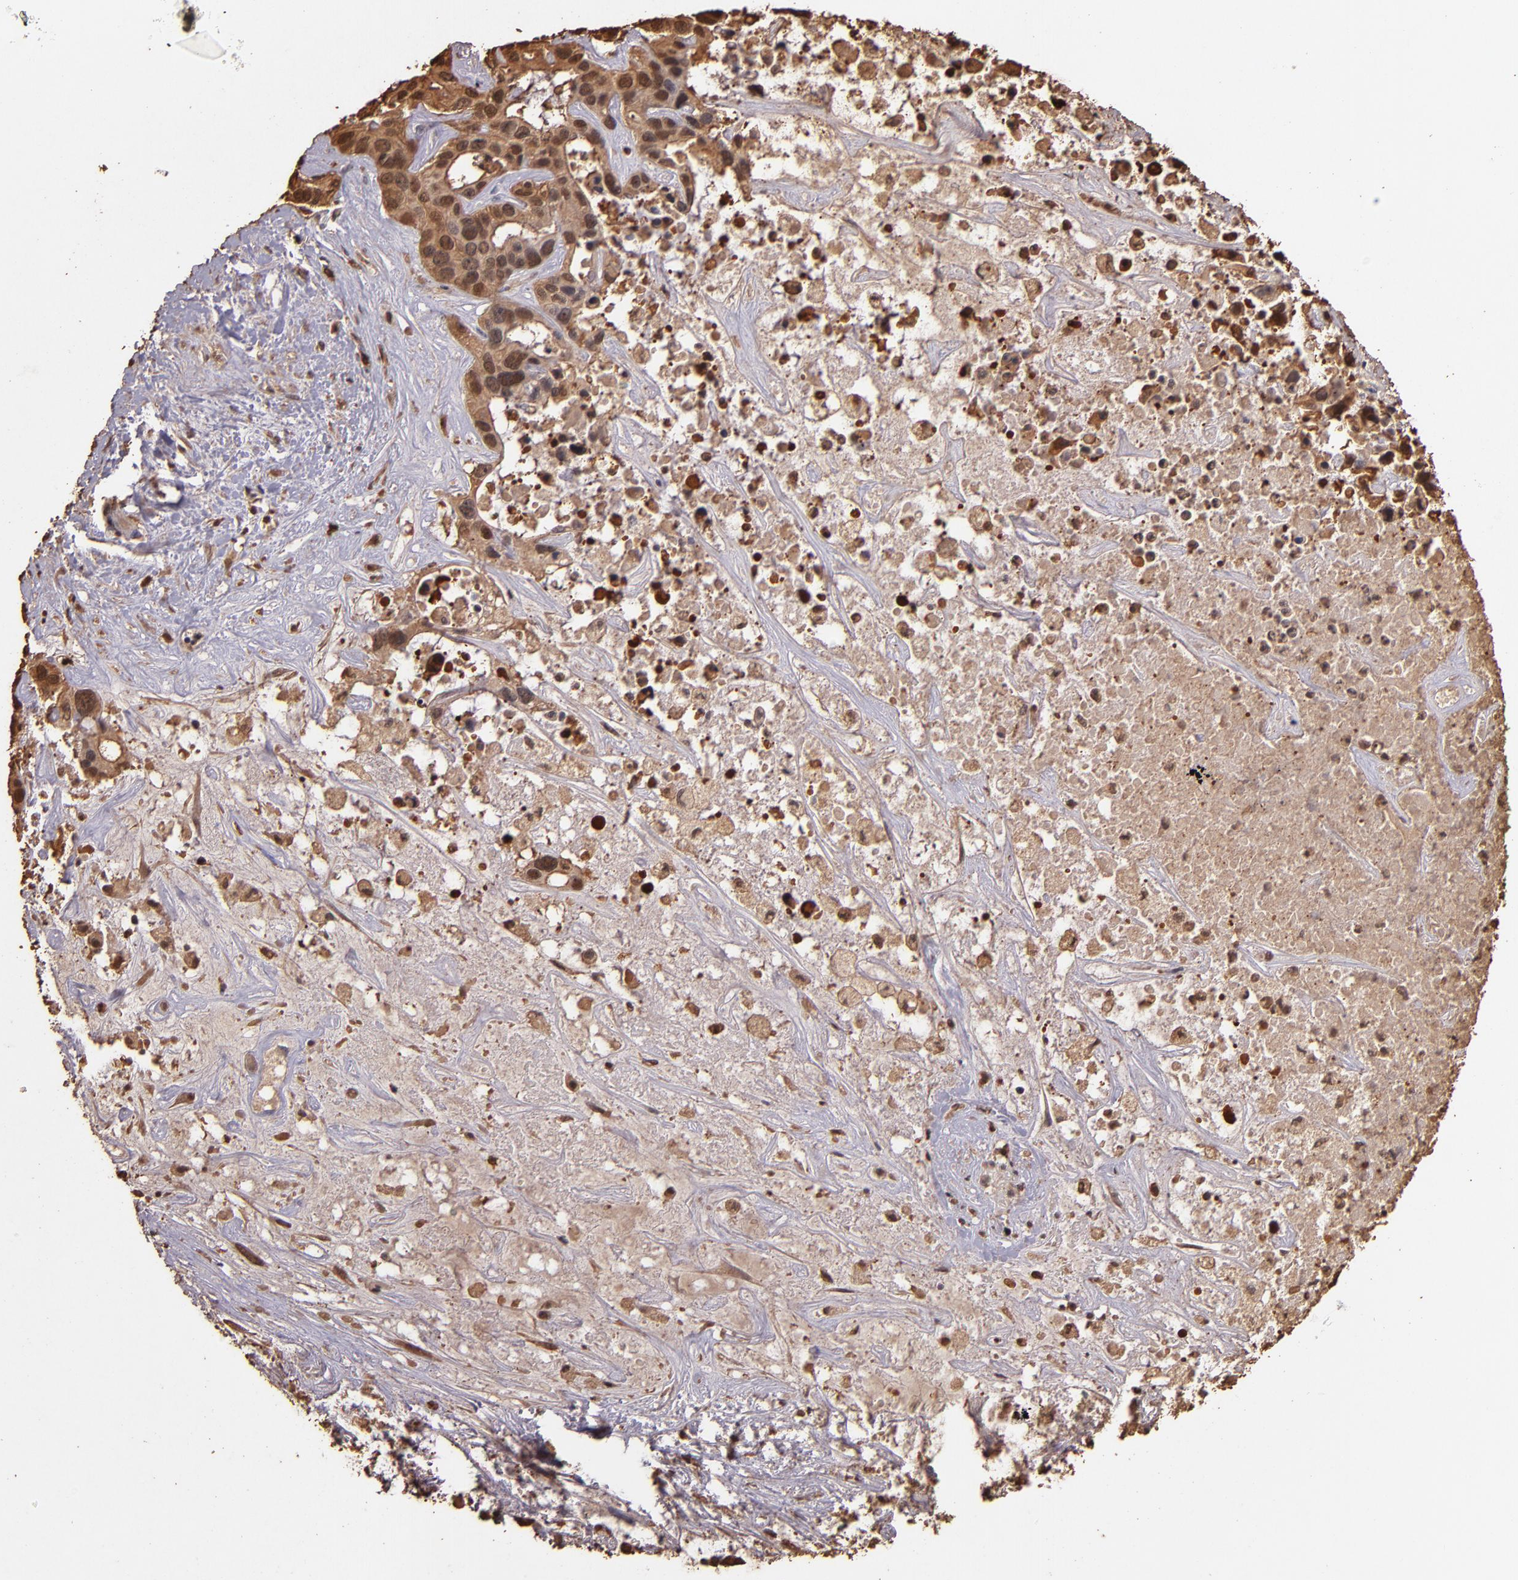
{"staining": {"intensity": "moderate", "quantity": ">75%", "location": "cytoplasmic/membranous,nuclear"}, "tissue": "liver cancer", "cell_type": "Tumor cells", "image_type": "cancer", "snomed": [{"axis": "morphology", "description": "Cholangiocarcinoma"}, {"axis": "topography", "description": "Liver"}], "caption": "Protein expression analysis of liver cancer (cholangiocarcinoma) reveals moderate cytoplasmic/membranous and nuclear positivity in approximately >75% of tumor cells.", "gene": "S100A6", "patient": {"sex": "female", "age": 65}}